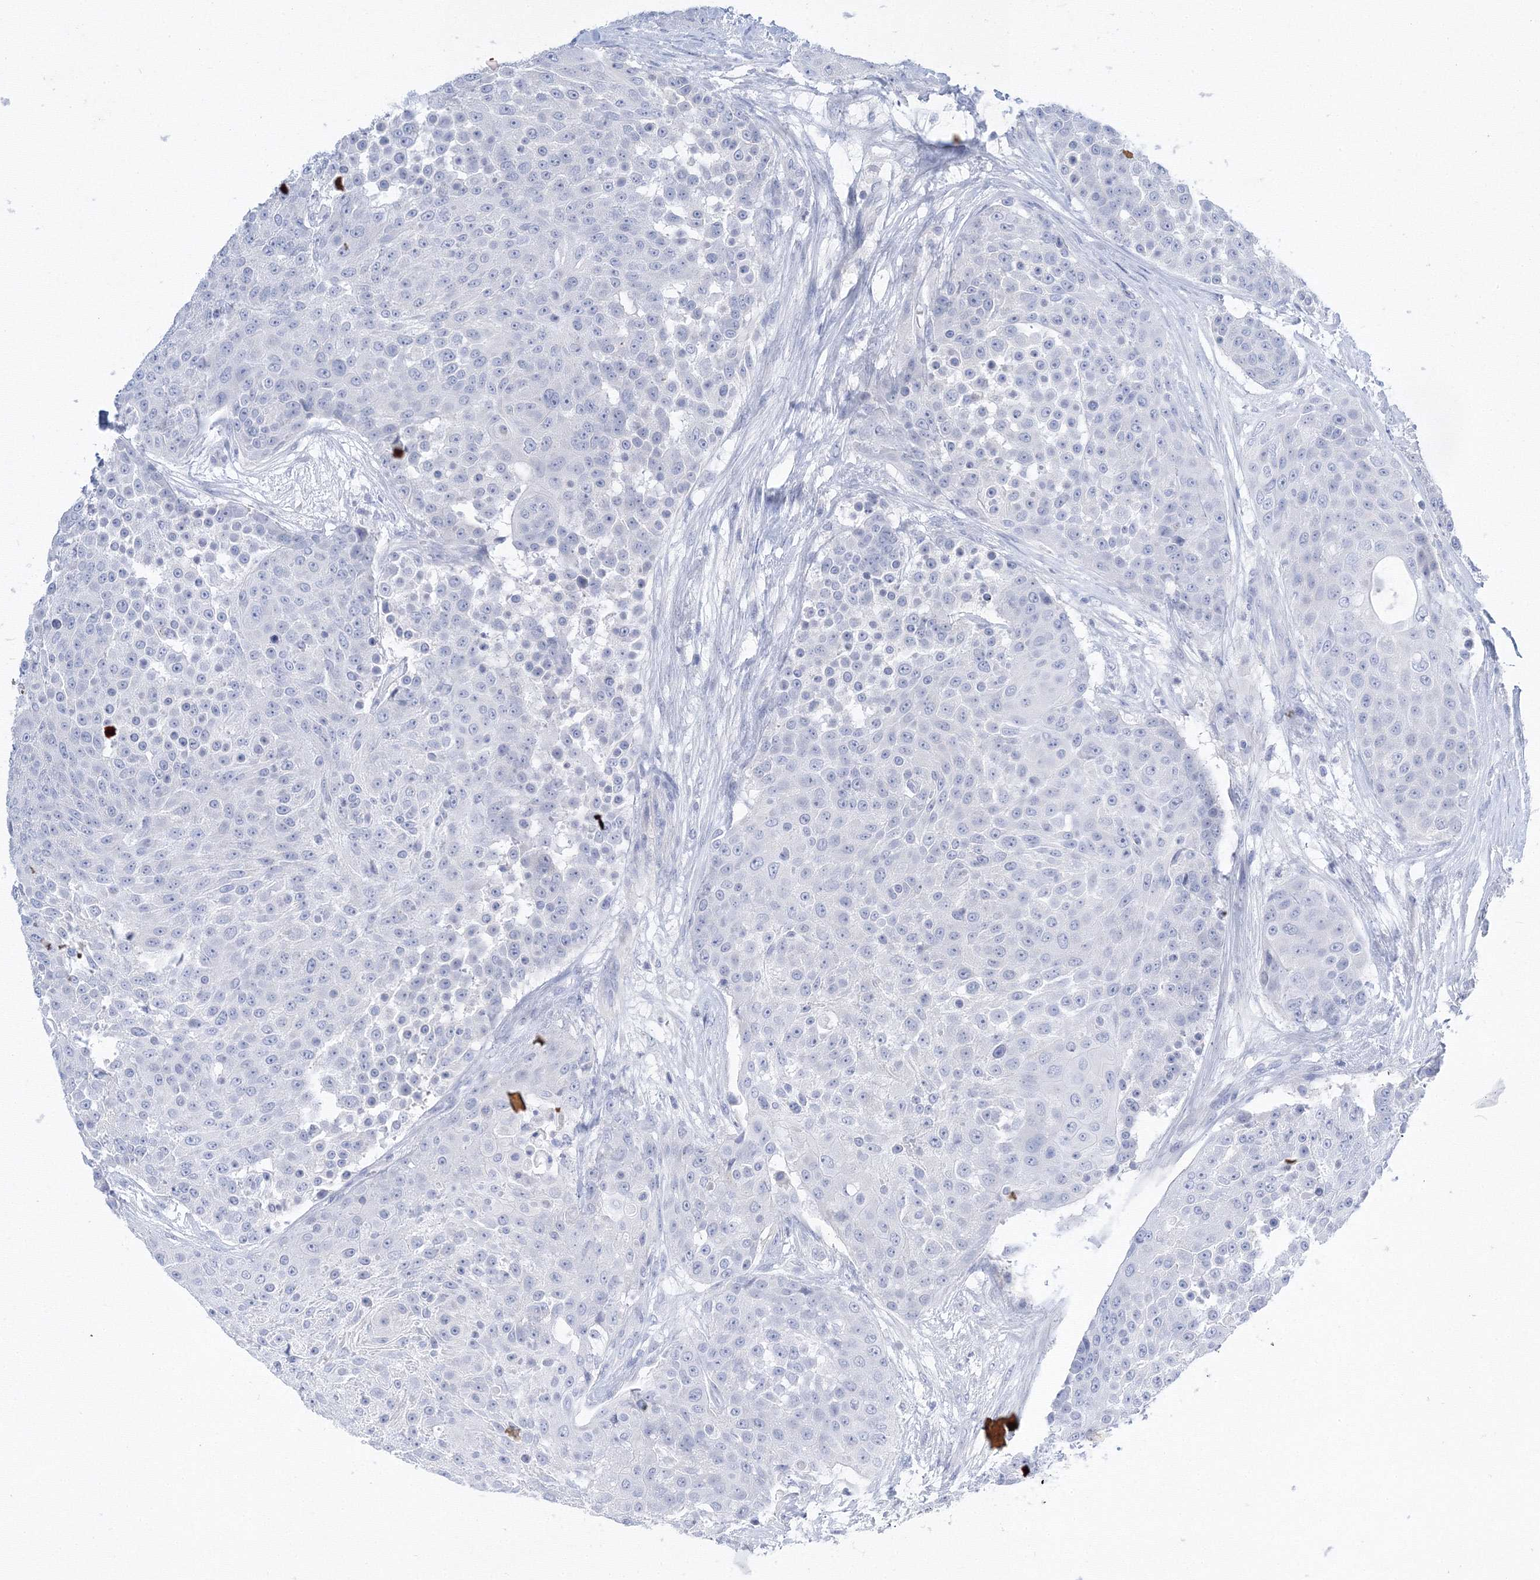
{"staining": {"intensity": "negative", "quantity": "none", "location": "none"}, "tissue": "urothelial cancer", "cell_type": "Tumor cells", "image_type": "cancer", "snomed": [{"axis": "morphology", "description": "Urothelial carcinoma, High grade"}, {"axis": "topography", "description": "Urinary bladder"}], "caption": "High-grade urothelial carcinoma stained for a protein using IHC shows no expression tumor cells.", "gene": "AASDH", "patient": {"sex": "female", "age": 63}}